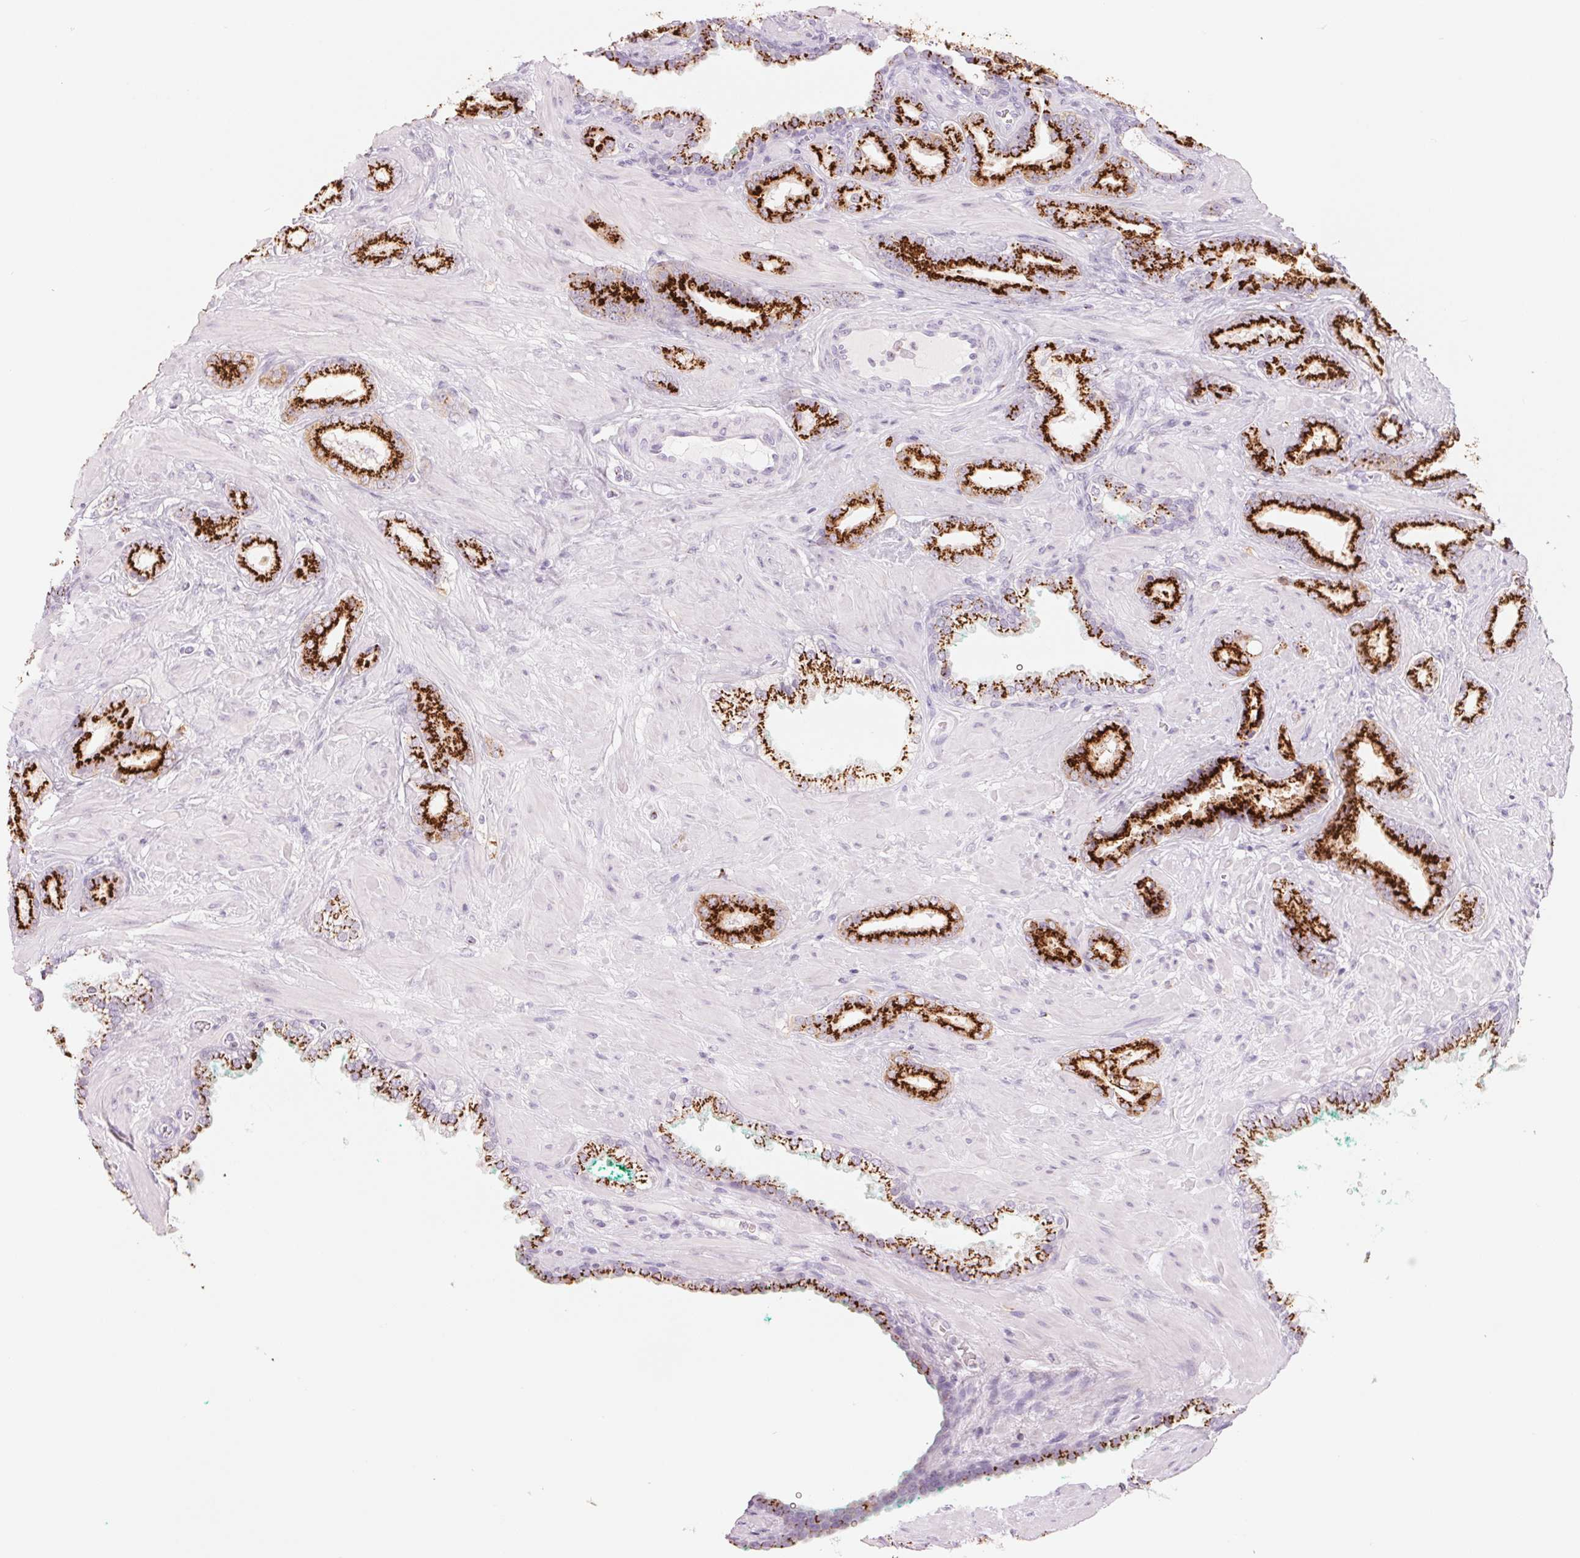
{"staining": {"intensity": "strong", "quantity": ">75%", "location": "cytoplasmic/membranous"}, "tissue": "prostate cancer", "cell_type": "Tumor cells", "image_type": "cancer", "snomed": [{"axis": "morphology", "description": "Adenocarcinoma, High grade"}, {"axis": "topography", "description": "Prostate"}], "caption": "DAB (3,3'-diaminobenzidine) immunohistochemical staining of human prostate cancer (high-grade adenocarcinoma) exhibits strong cytoplasmic/membranous protein staining in about >75% of tumor cells. (Stains: DAB in brown, nuclei in blue, Microscopy: brightfield microscopy at high magnification).", "gene": "GALNT7", "patient": {"sex": "male", "age": 56}}